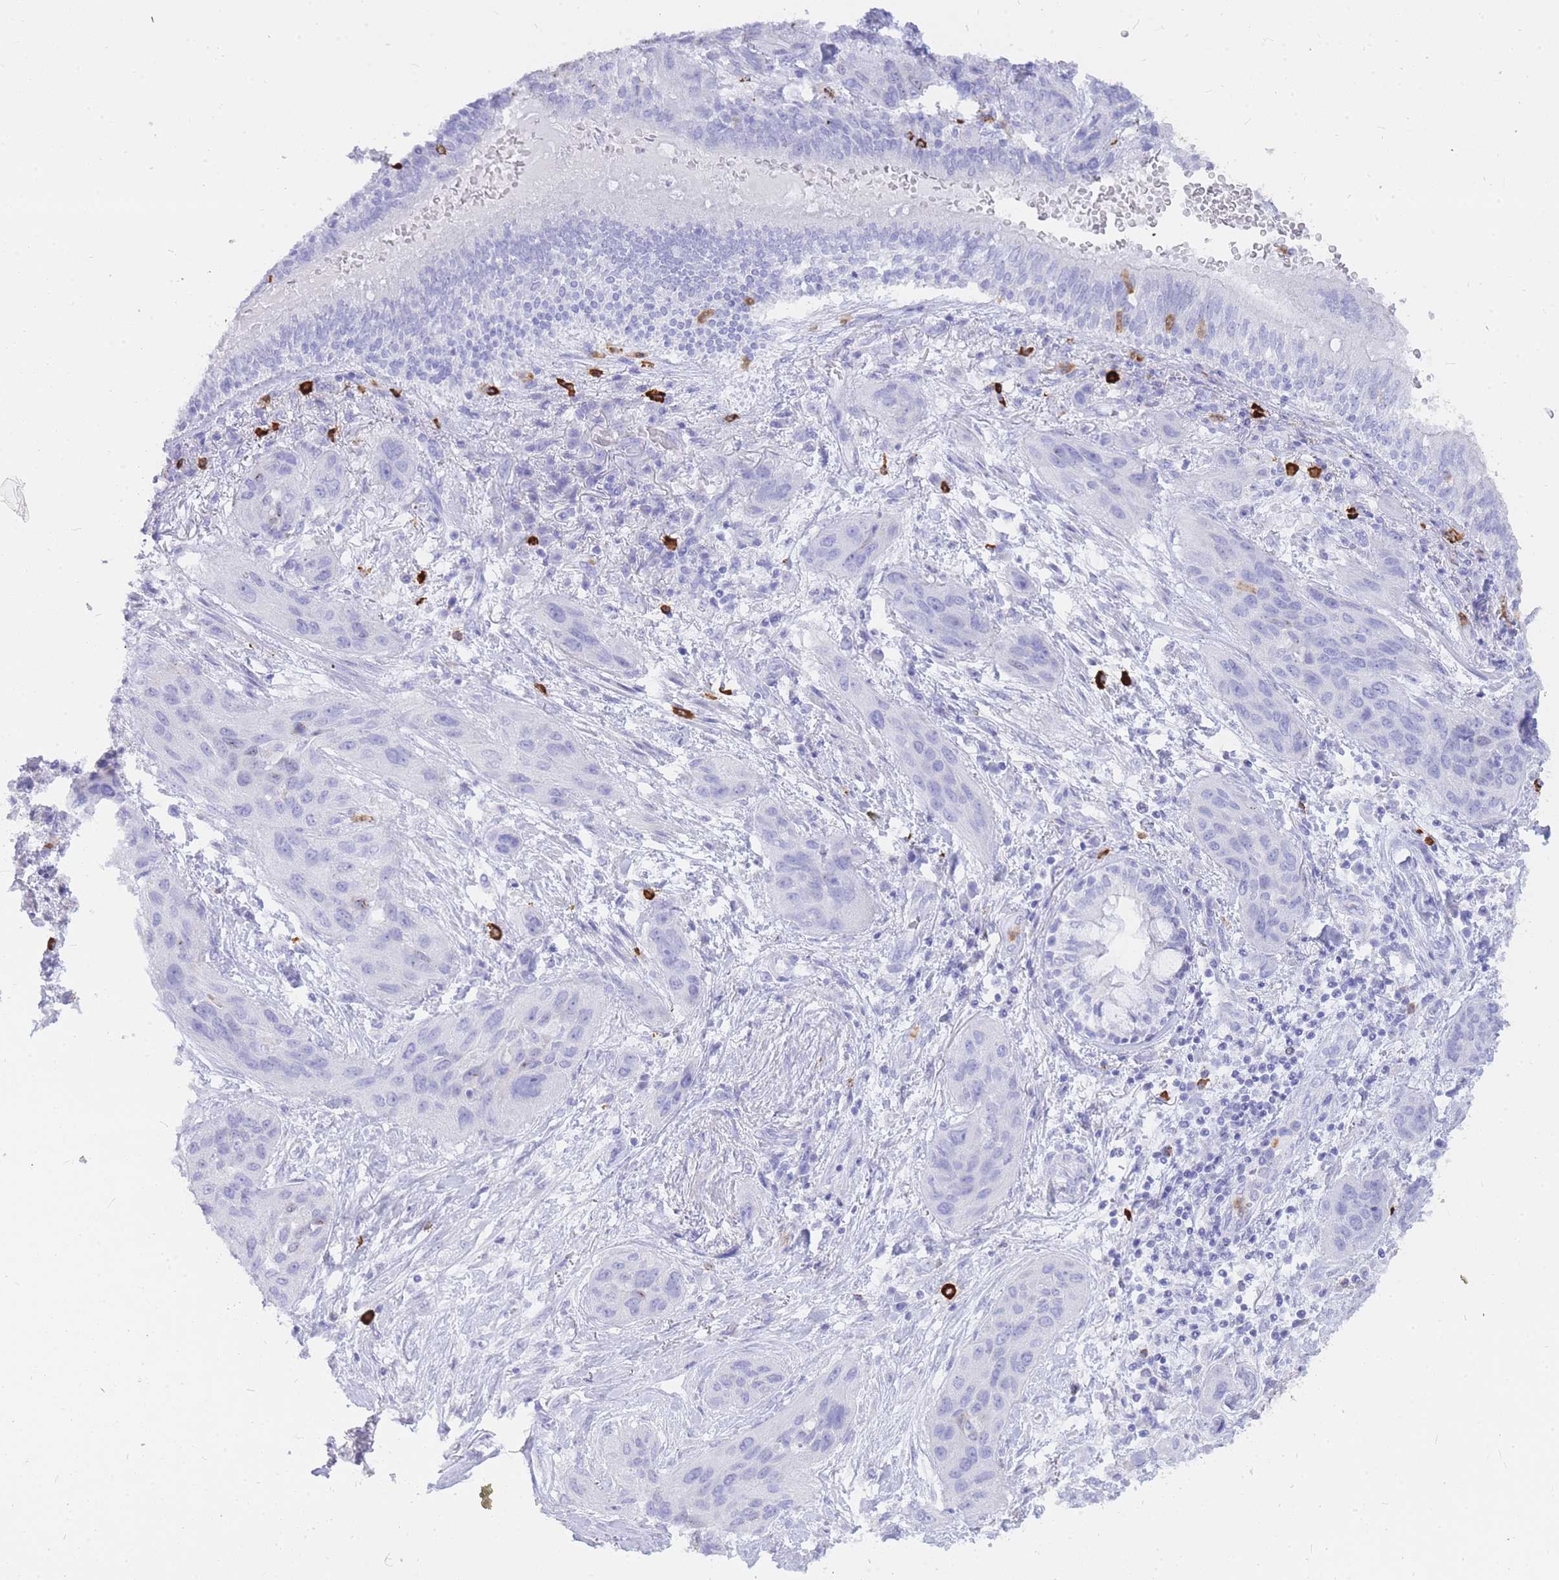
{"staining": {"intensity": "negative", "quantity": "none", "location": "none"}, "tissue": "lung cancer", "cell_type": "Tumor cells", "image_type": "cancer", "snomed": [{"axis": "morphology", "description": "Squamous cell carcinoma, NOS"}, {"axis": "topography", "description": "Lung"}], "caption": "Immunohistochemistry image of neoplastic tissue: human lung cancer stained with DAB shows no significant protein positivity in tumor cells. (IHC, brightfield microscopy, high magnification).", "gene": "HERC1", "patient": {"sex": "female", "age": 70}}